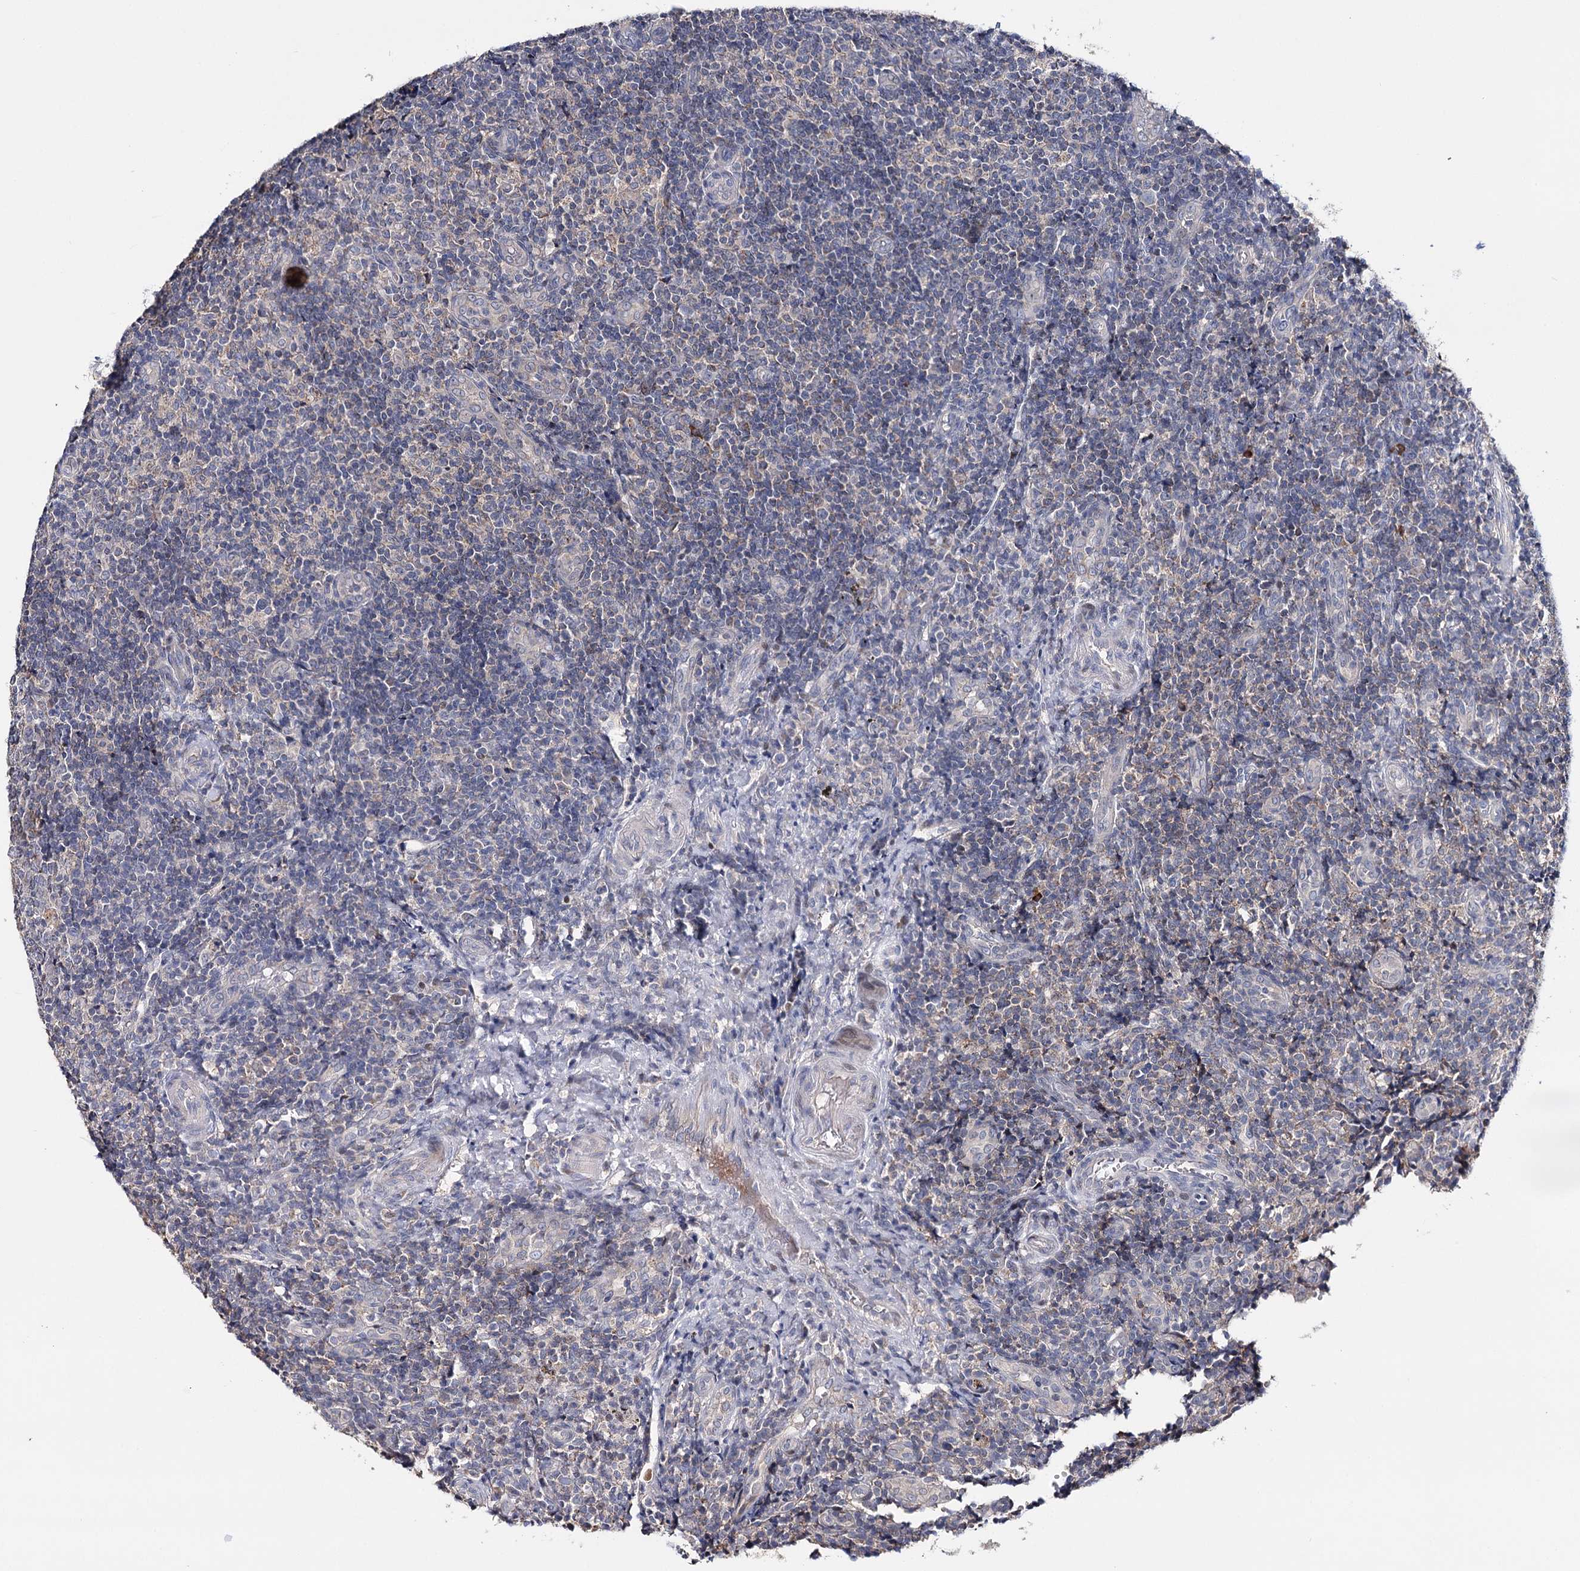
{"staining": {"intensity": "negative", "quantity": "none", "location": "none"}, "tissue": "tonsil", "cell_type": "Germinal center cells", "image_type": "normal", "snomed": [{"axis": "morphology", "description": "Normal tissue, NOS"}, {"axis": "topography", "description": "Tonsil"}], "caption": "The photomicrograph demonstrates no significant staining in germinal center cells of tonsil.", "gene": "CFAP46", "patient": {"sex": "female", "age": 19}}